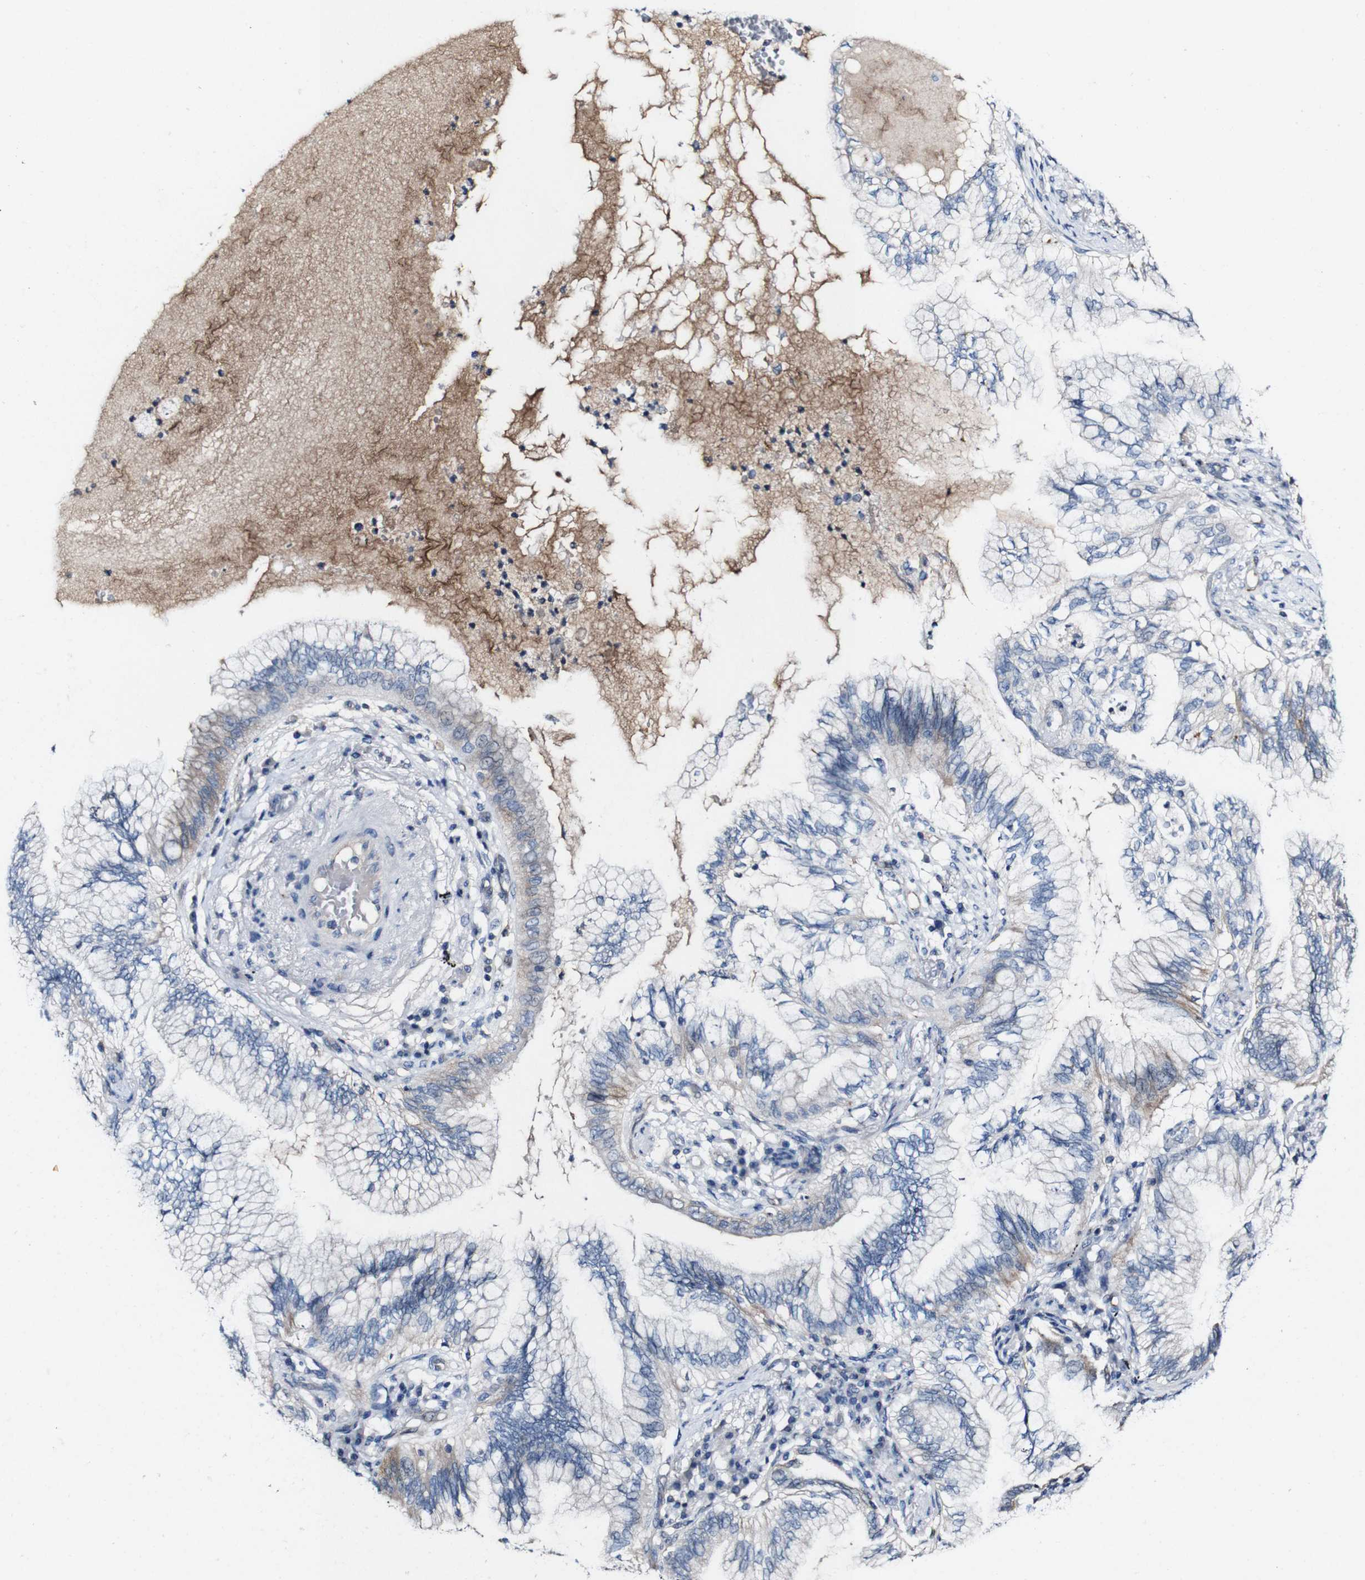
{"staining": {"intensity": "weak", "quantity": "<25%", "location": "cytoplasmic/membranous"}, "tissue": "lung cancer", "cell_type": "Tumor cells", "image_type": "cancer", "snomed": [{"axis": "morphology", "description": "Normal tissue, NOS"}, {"axis": "morphology", "description": "Adenocarcinoma, NOS"}, {"axis": "topography", "description": "Bronchus"}, {"axis": "topography", "description": "Lung"}], "caption": "Immunohistochemistry (IHC) photomicrograph of neoplastic tissue: lung cancer stained with DAB (3,3'-diaminobenzidine) exhibits no significant protein staining in tumor cells.", "gene": "GRAMD1A", "patient": {"sex": "female", "age": 70}}